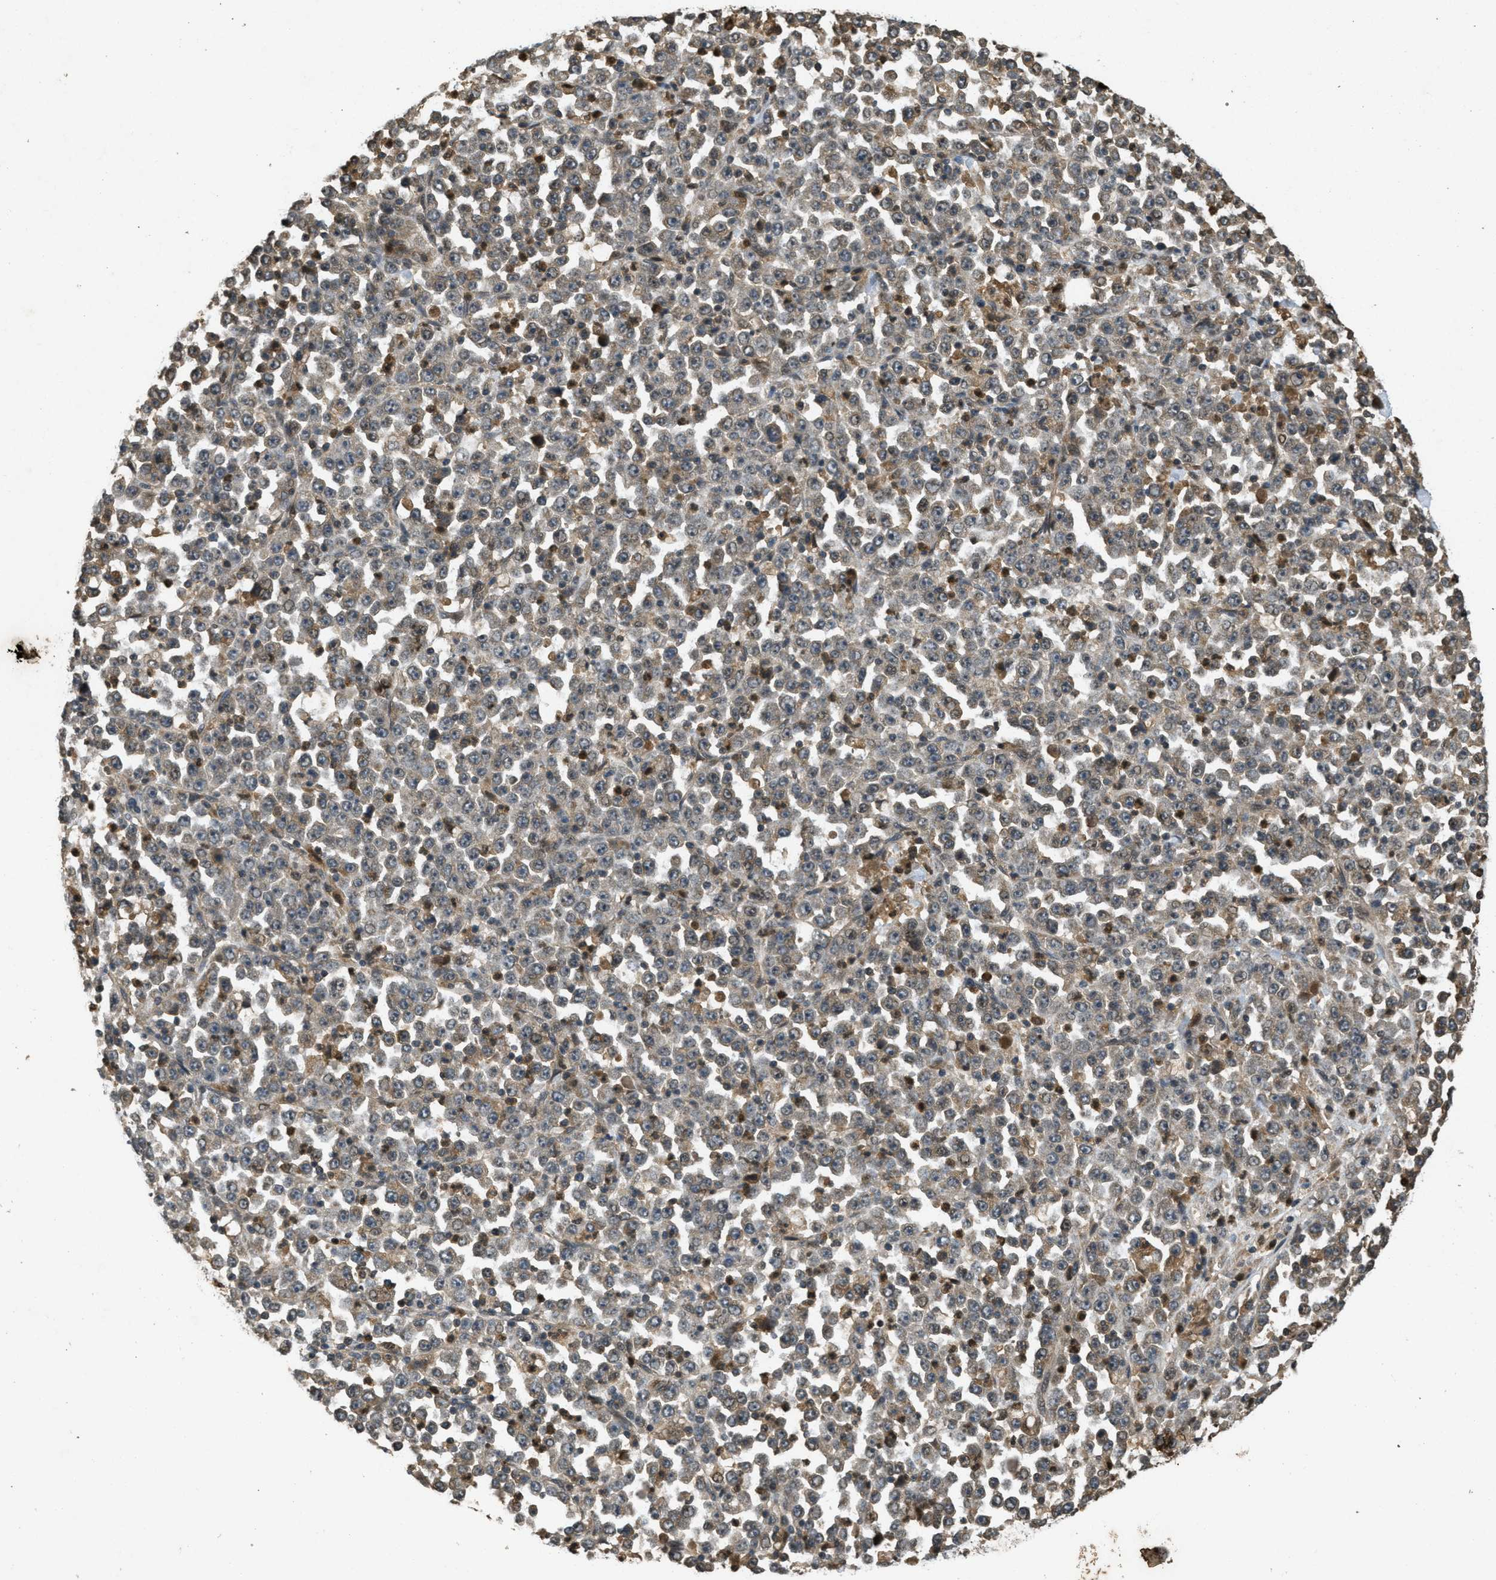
{"staining": {"intensity": "weak", "quantity": ">75%", "location": "cytoplasmic/membranous"}, "tissue": "stomach cancer", "cell_type": "Tumor cells", "image_type": "cancer", "snomed": [{"axis": "morphology", "description": "Normal tissue, NOS"}, {"axis": "morphology", "description": "Adenocarcinoma, NOS"}, {"axis": "topography", "description": "Stomach, upper"}, {"axis": "topography", "description": "Stomach"}], "caption": "An immunohistochemistry histopathology image of tumor tissue is shown. Protein staining in brown shows weak cytoplasmic/membranous positivity in stomach adenocarcinoma within tumor cells.", "gene": "ATG7", "patient": {"sex": "male", "age": 59}}